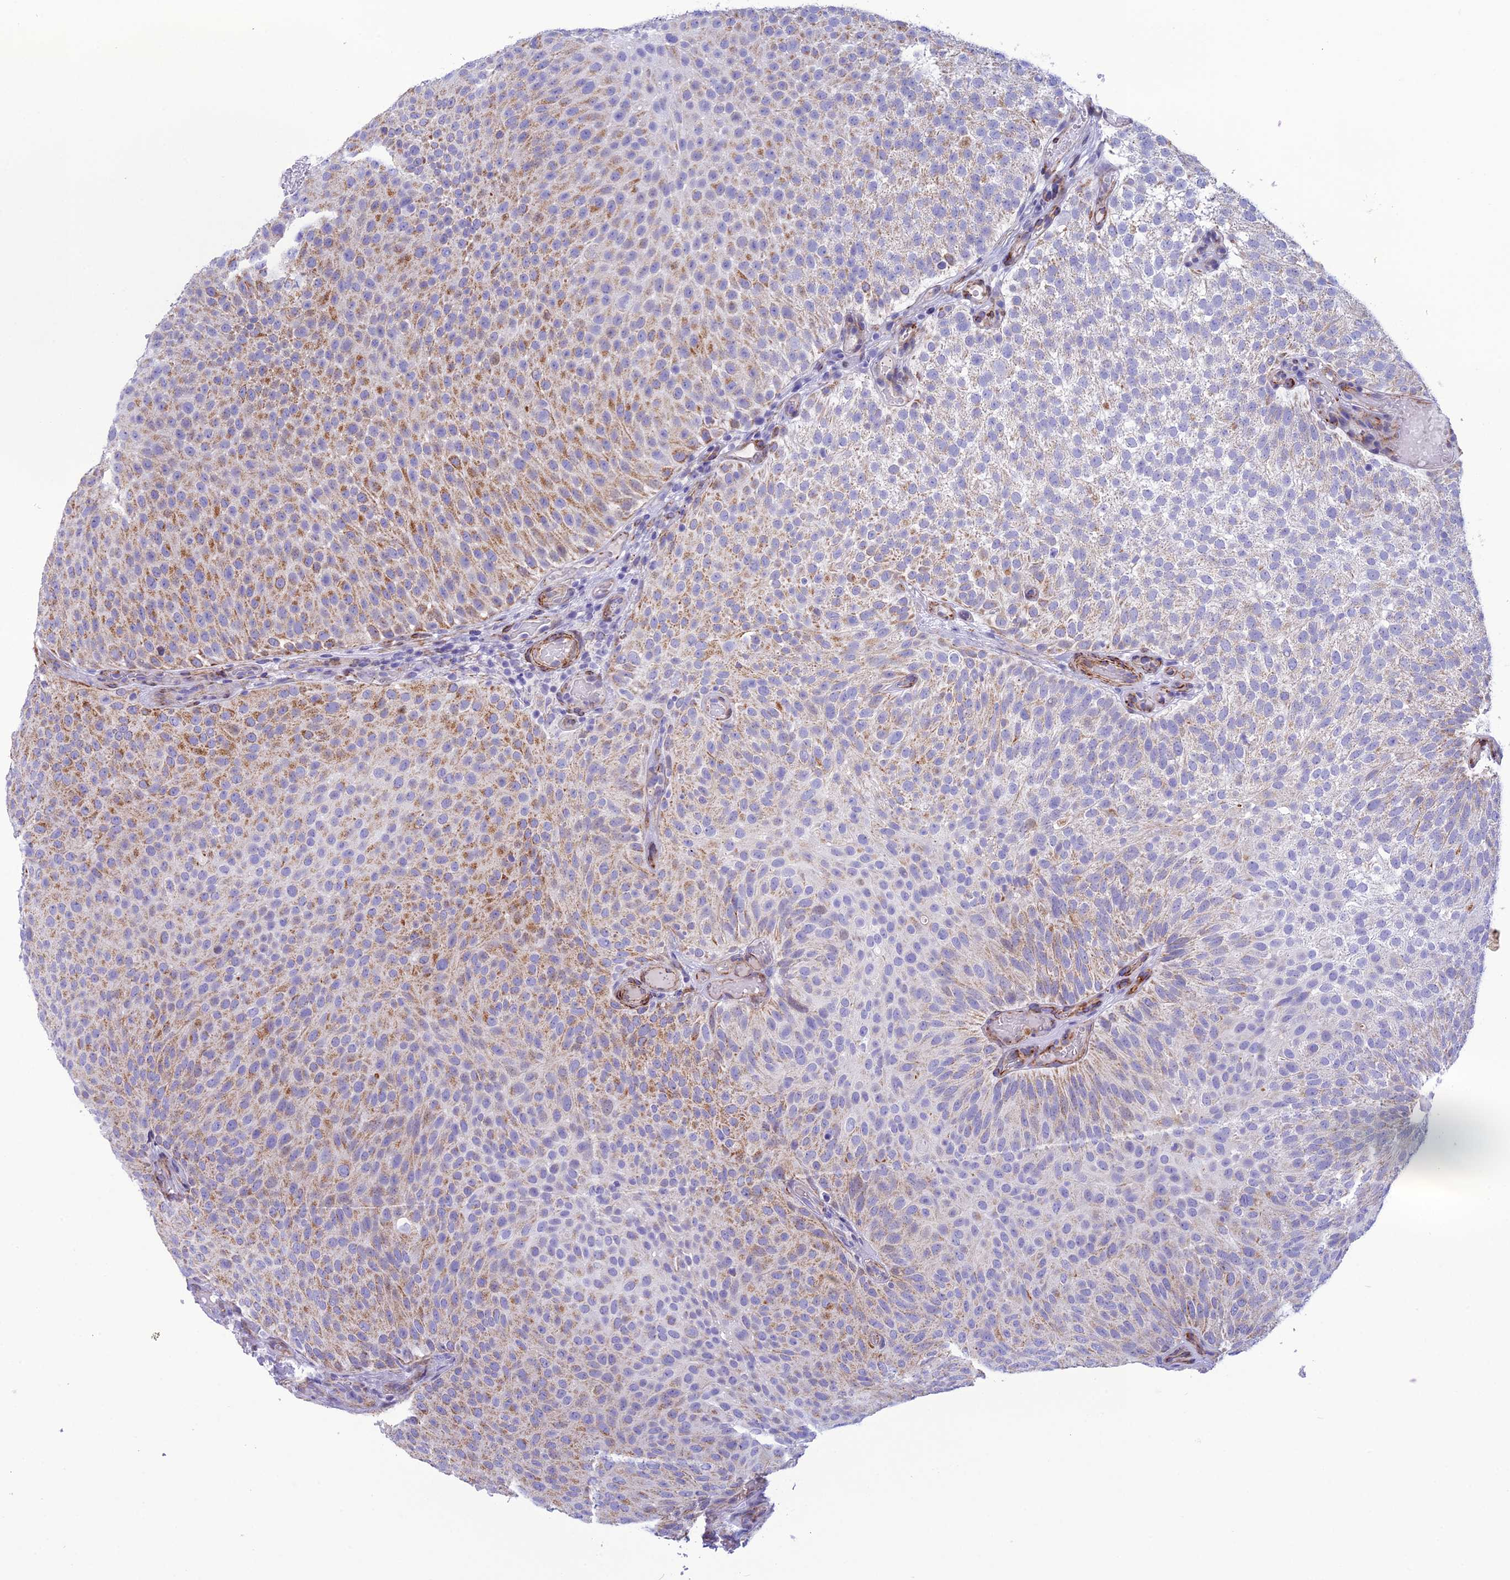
{"staining": {"intensity": "moderate", "quantity": "25%-75%", "location": "cytoplasmic/membranous"}, "tissue": "urothelial cancer", "cell_type": "Tumor cells", "image_type": "cancer", "snomed": [{"axis": "morphology", "description": "Urothelial carcinoma, Low grade"}, {"axis": "topography", "description": "Urinary bladder"}], "caption": "The histopathology image shows a brown stain indicating the presence of a protein in the cytoplasmic/membranous of tumor cells in low-grade urothelial carcinoma.", "gene": "POMGNT1", "patient": {"sex": "male", "age": 78}}